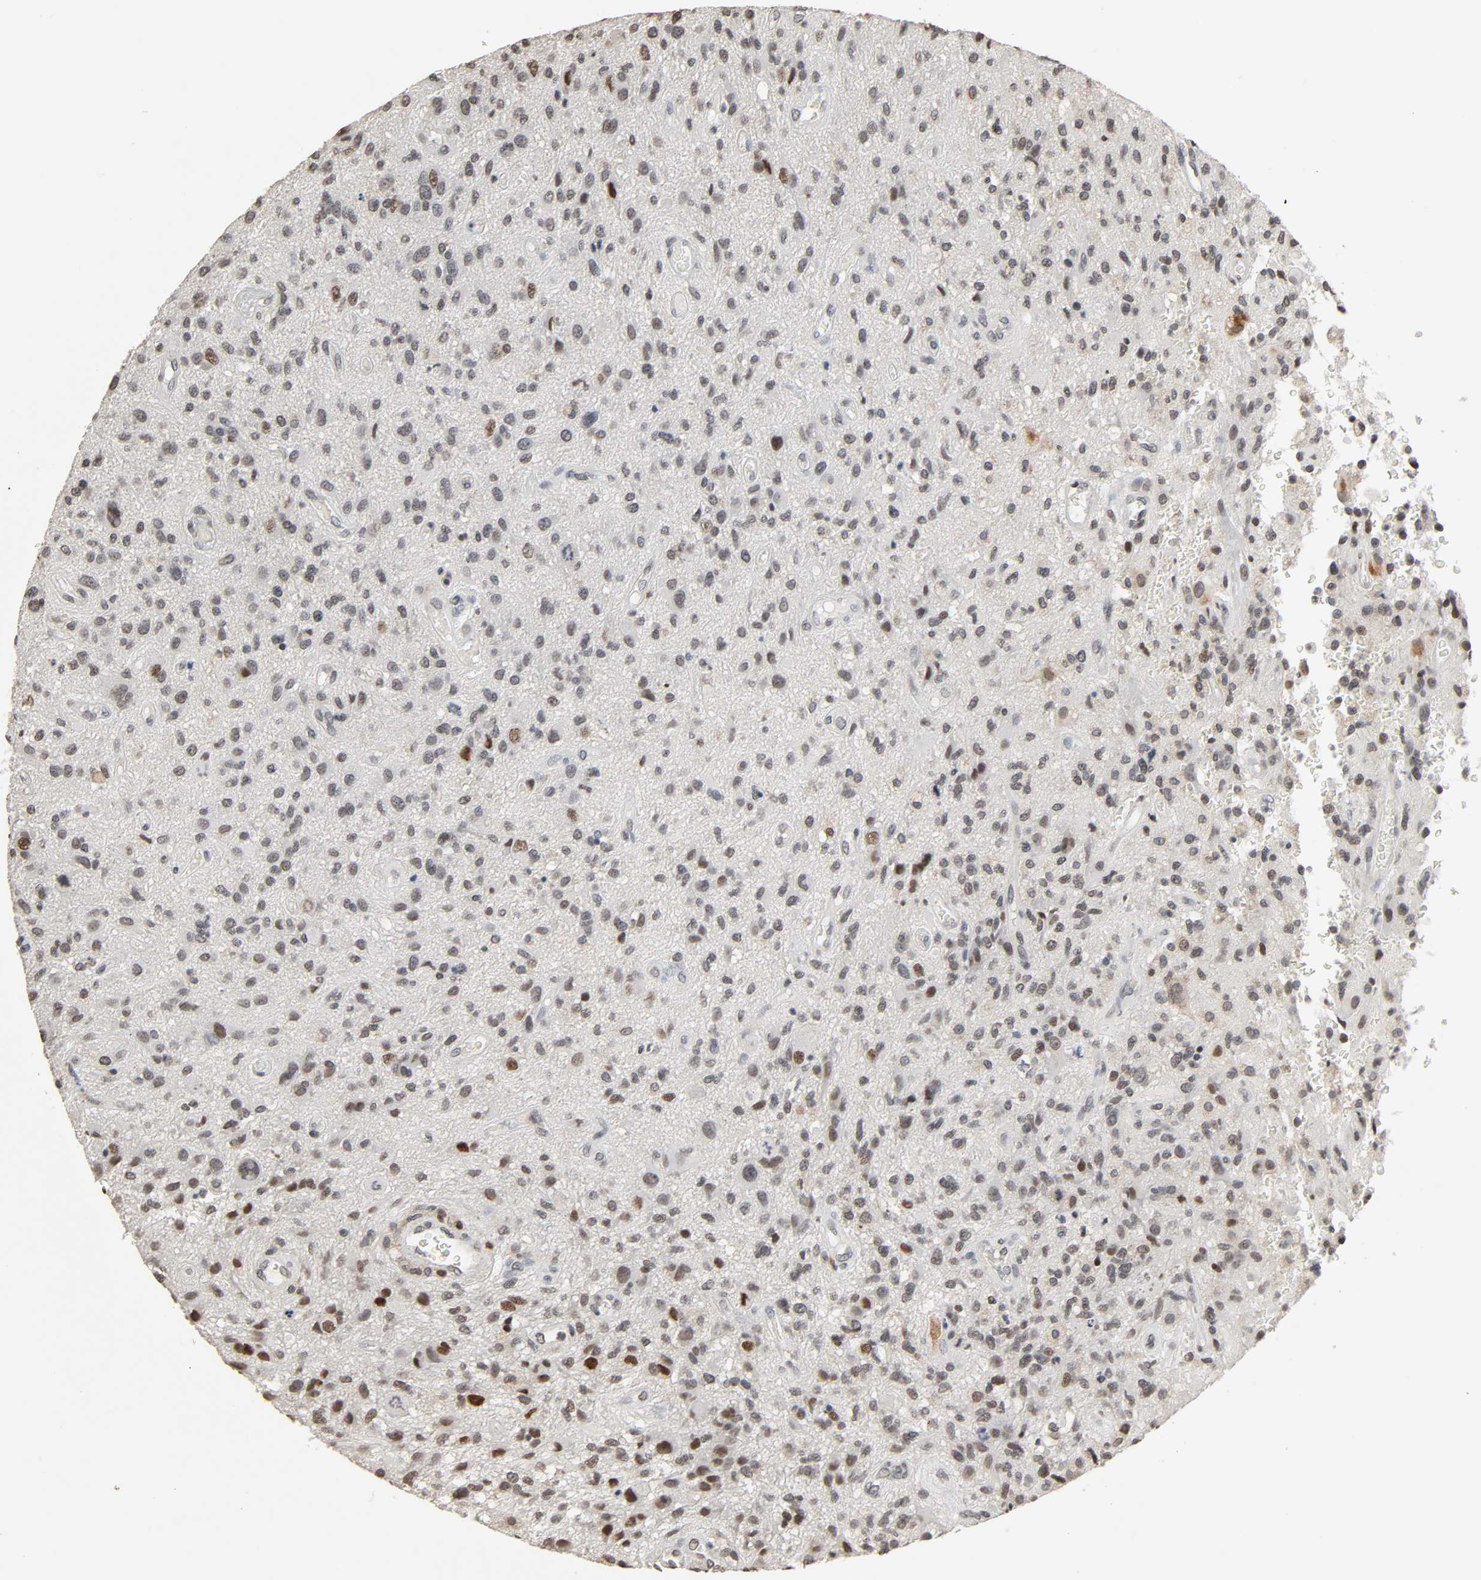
{"staining": {"intensity": "strong", "quantity": "25%-75%", "location": "nuclear"}, "tissue": "glioma", "cell_type": "Tumor cells", "image_type": "cancer", "snomed": [{"axis": "morphology", "description": "Normal tissue, NOS"}, {"axis": "morphology", "description": "Glioma, malignant, High grade"}, {"axis": "topography", "description": "Cerebral cortex"}], "caption": "Glioma stained for a protein exhibits strong nuclear positivity in tumor cells.", "gene": "STK4", "patient": {"sex": "male", "age": 75}}